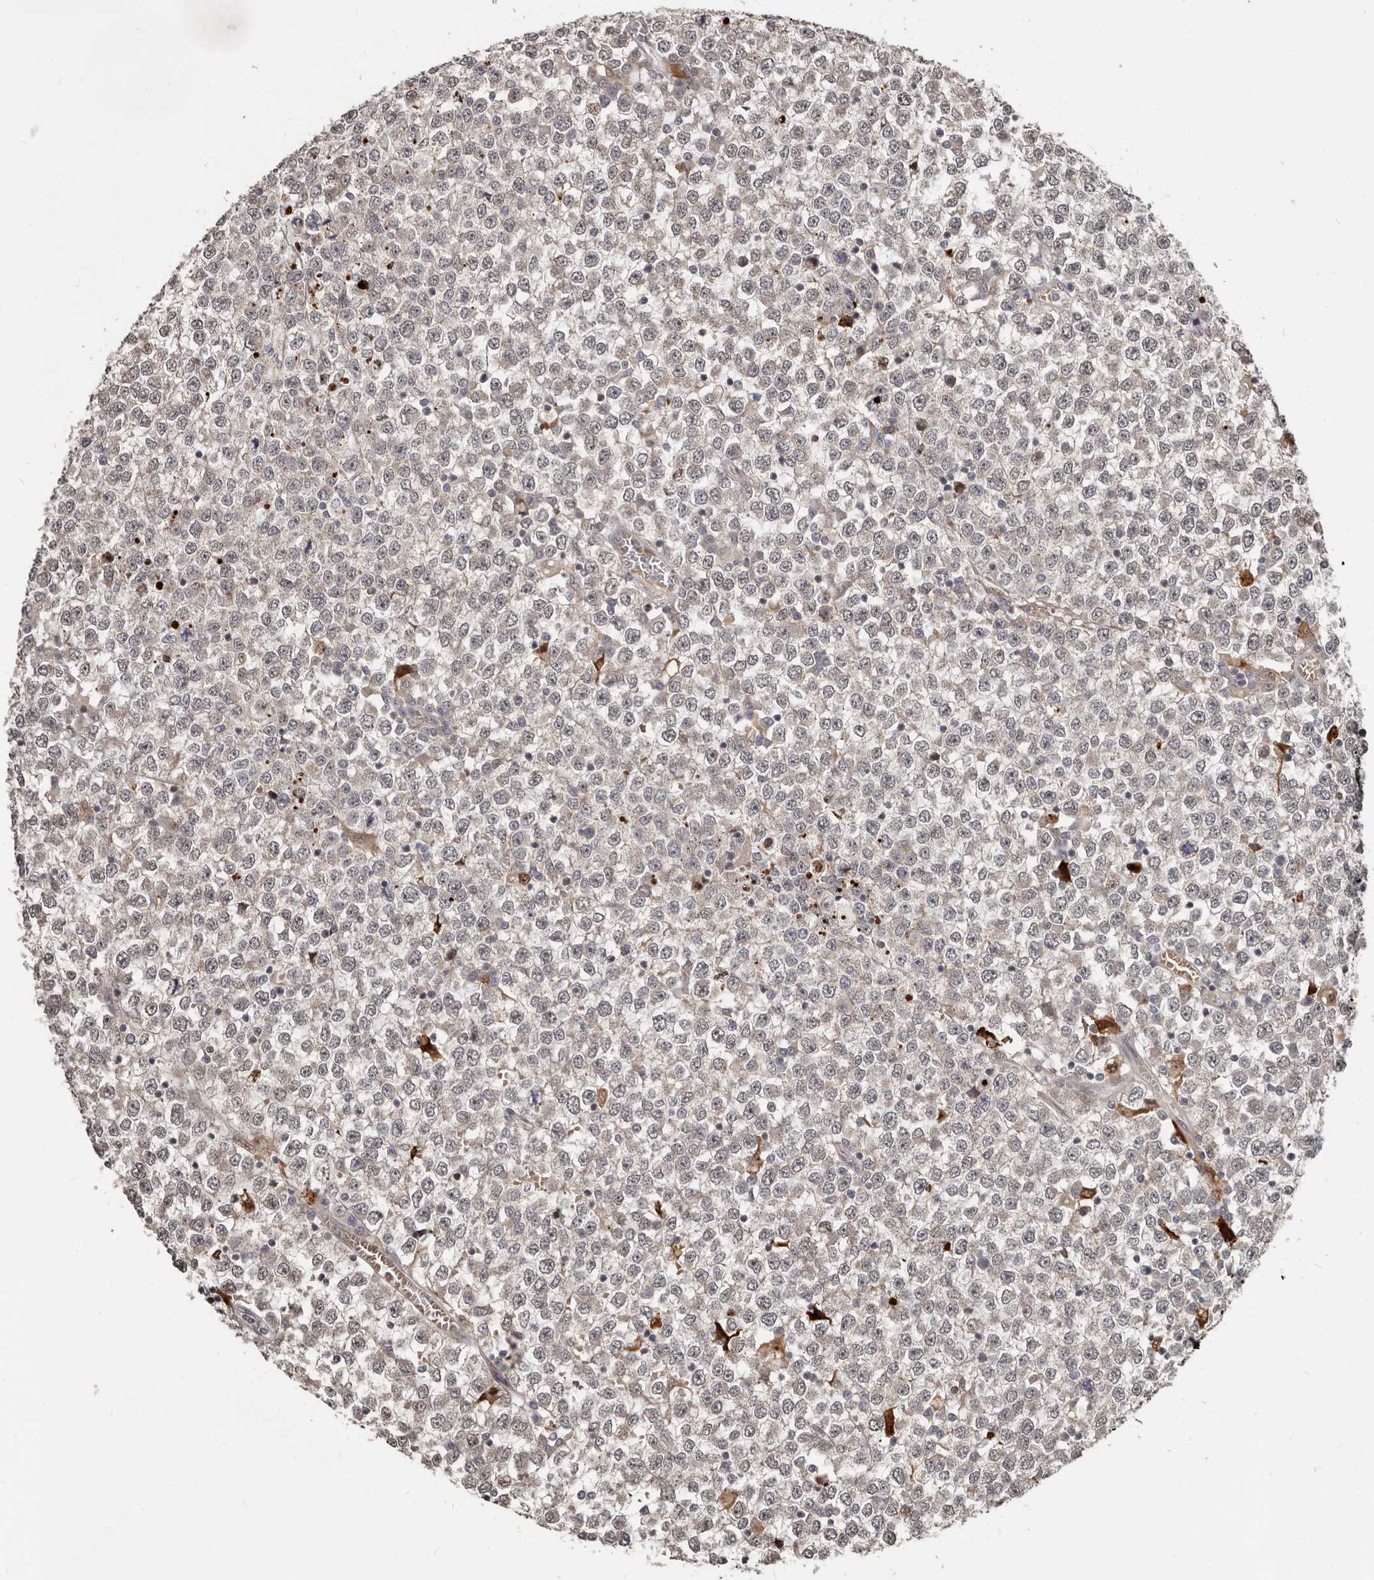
{"staining": {"intensity": "negative", "quantity": "none", "location": "none"}, "tissue": "testis cancer", "cell_type": "Tumor cells", "image_type": "cancer", "snomed": [{"axis": "morphology", "description": "Seminoma, NOS"}, {"axis": "topography", "description": "Testis"}], "caption": "The histopathology image displays no significant staining in tumor cells of testis cancer (seminoma). Nuclei are stained in blue.", "gene": "APOL6", "patient": {"sex": "male", "age": 65}}